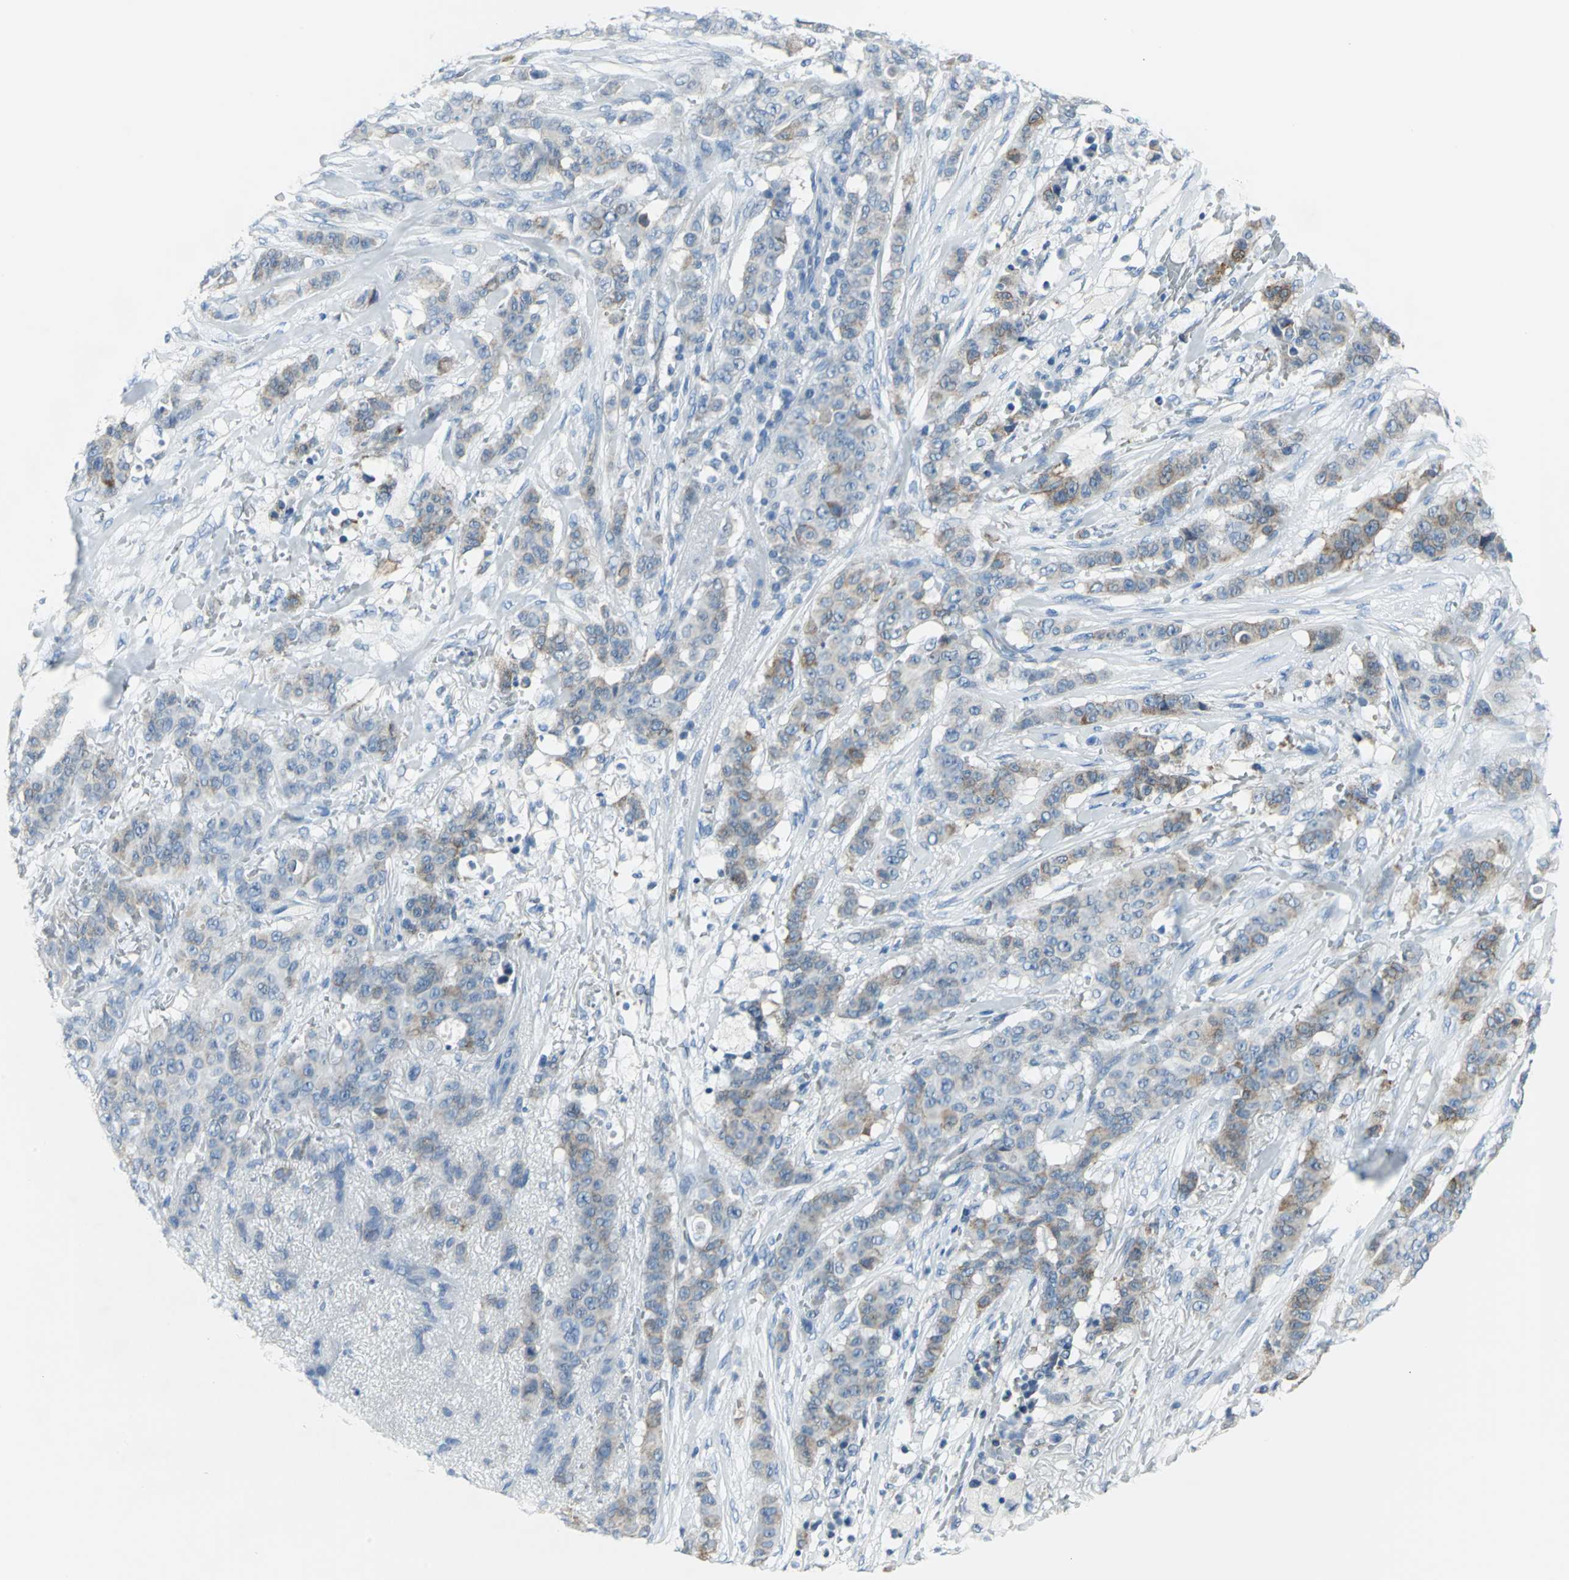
{"staining": {"intensity": "weak", "quantity": ">75%", "location": "cytoplasmic/membranous"}, "tissue": "breast cancer", "cell_type": "Tumor cells", "image_type": "cancer", "snomed": [{"axis": "morphology", "description": "Duct carcinoma"}, {"axis": "topography", "description": "Breast"}], "caption": "Tumor cells demonstrate weak cytoplasmic/membranous expression in approximately >75% of cells in breast intraductal carcinoma. The staining was performed using DAB (3,3'-diaminobenzidine), with brown indicating positive protein expression. Nuclei are stained blue with hematoxylin.", "gene": "CYB5A", "patient": {"sex": "female", "age": 40}}